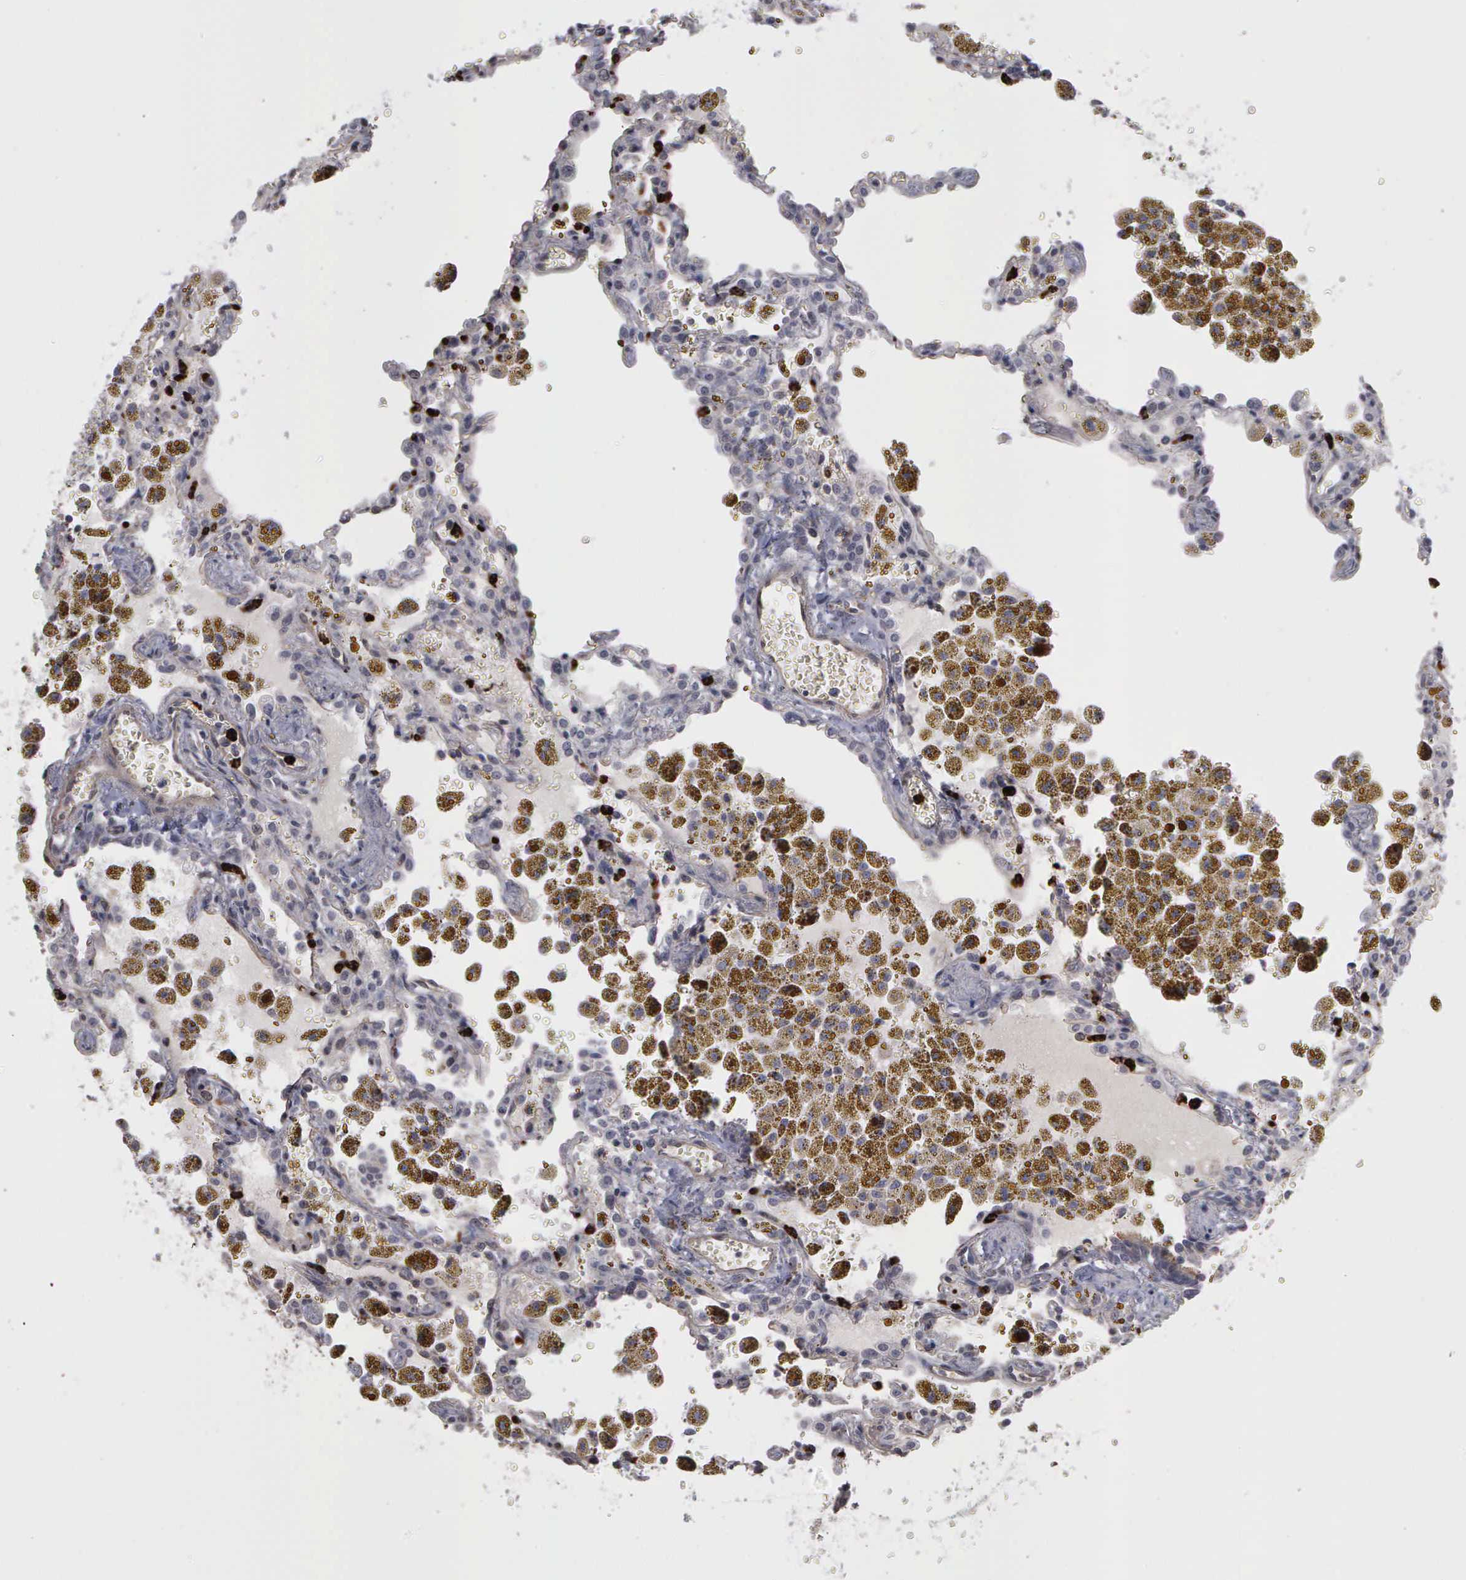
{"staining": {"intensity": "negative", "quantity": "none", "location": "none"}, "tissue": "carcinoid", "cell_type": "Tumor cells", "image_type": "cancer", "snomed": [{"axis": "morphology", "description": "Carcinoid, malignant, NOS"}, {"axis": "topography", "description": "Bronchus"}], "caption": "High power microscopy micrograph of an immunohistochemistry (IHC) image of carcinoid, revealing no significant positivity in tumor cells. Brightfield microscopy of immunohistochemistry (IHC) stained with DAB (brown) and hematoxylin (blue), captured at high magnification.", "gene": "MMP9", "patient": {"sex": "male", "age": 55}}